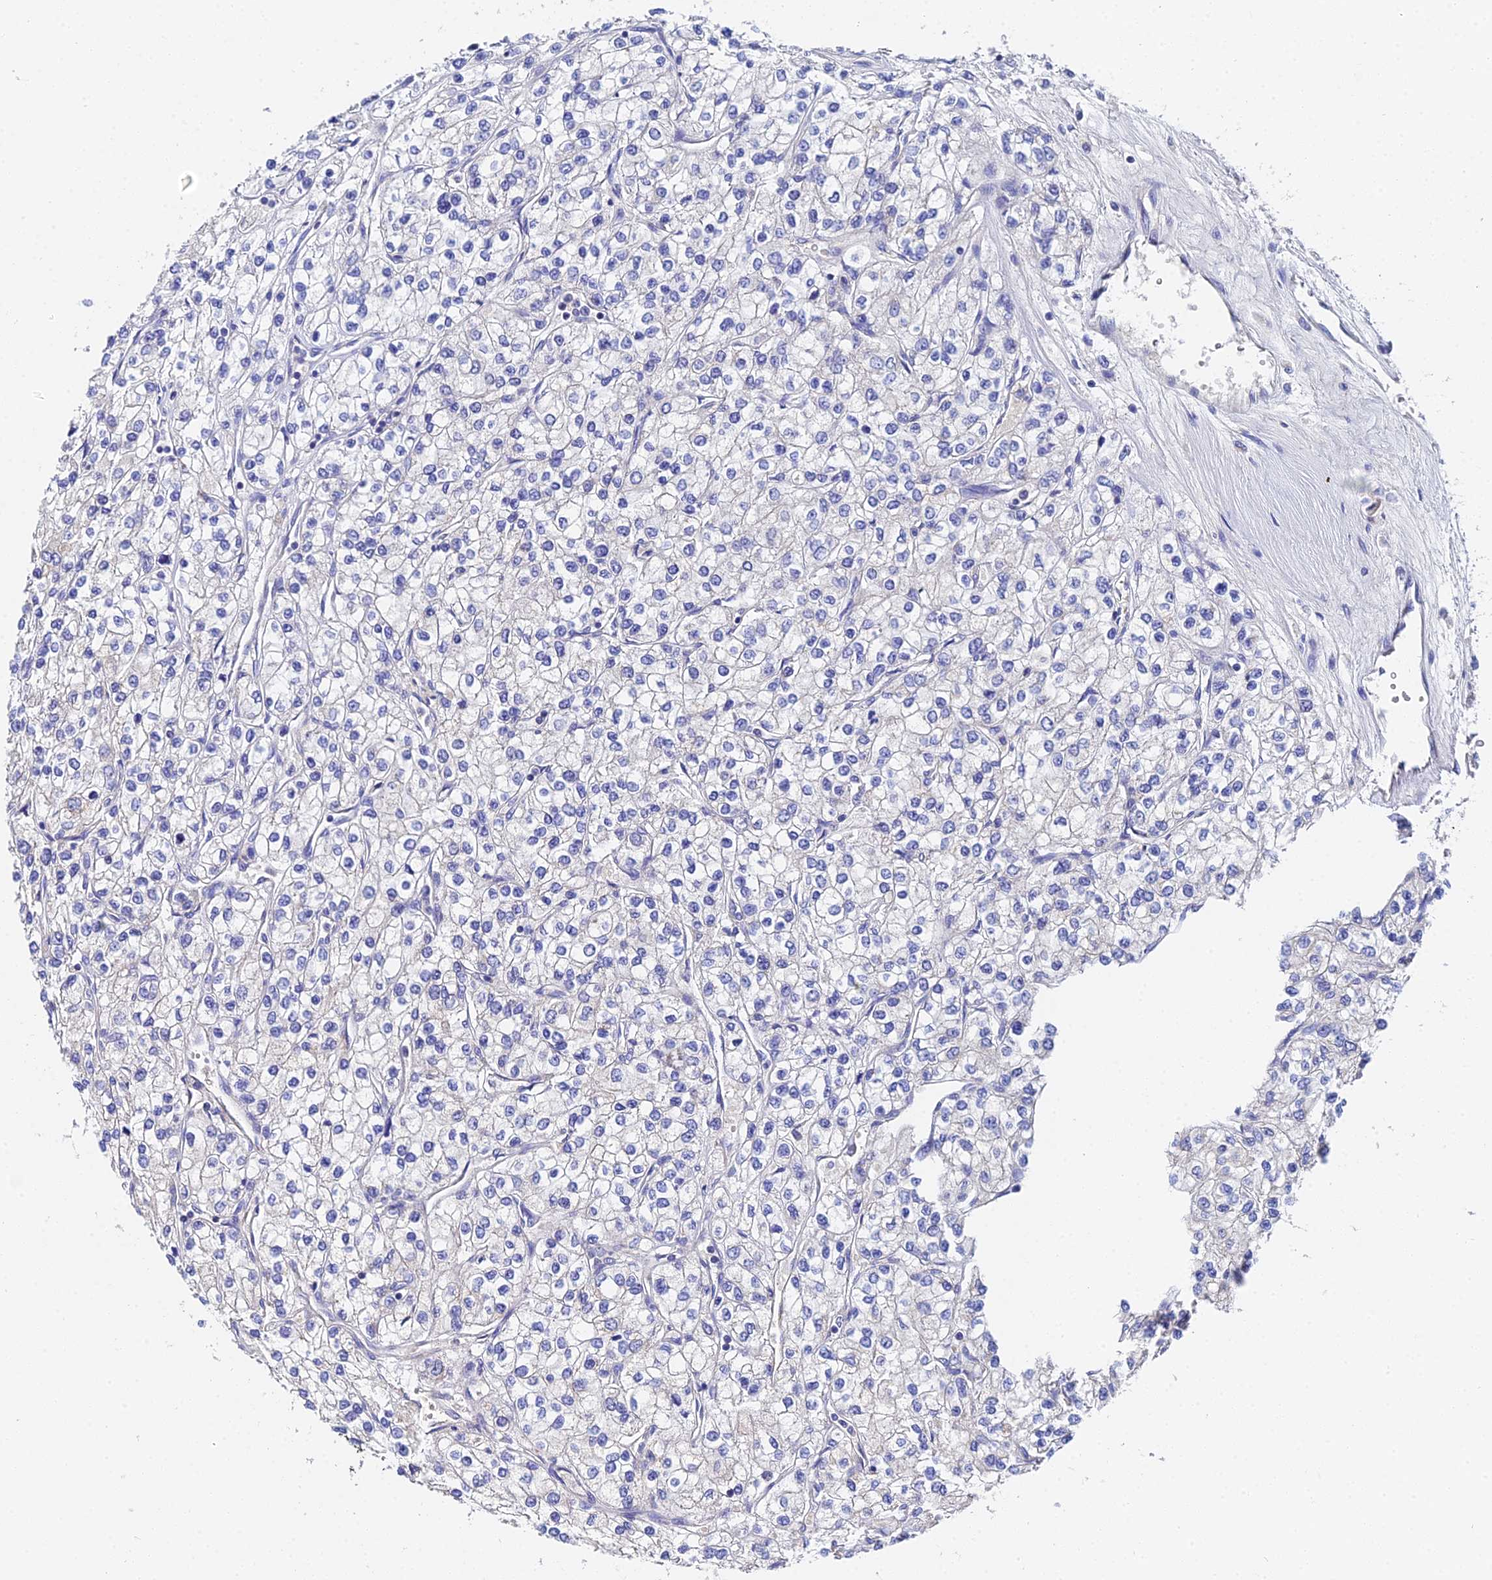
{"staining": {"intensity": "negative", "quantity": "none", "location": "none"}, "tissue": "renal cancer", "cell_type": "Tumor cells", "image_type": "cancer", "snomed": [{"axis": "morphology", "description": "Adenocarcinoma, NOS"}, {"axis": "topography", "description": "Kidney"}], "caption": "Tumor cells are negative for protein expression in human renal cancer.", "gene": "UBE2L3", "patient": {"sex": "male", "age": 80}}